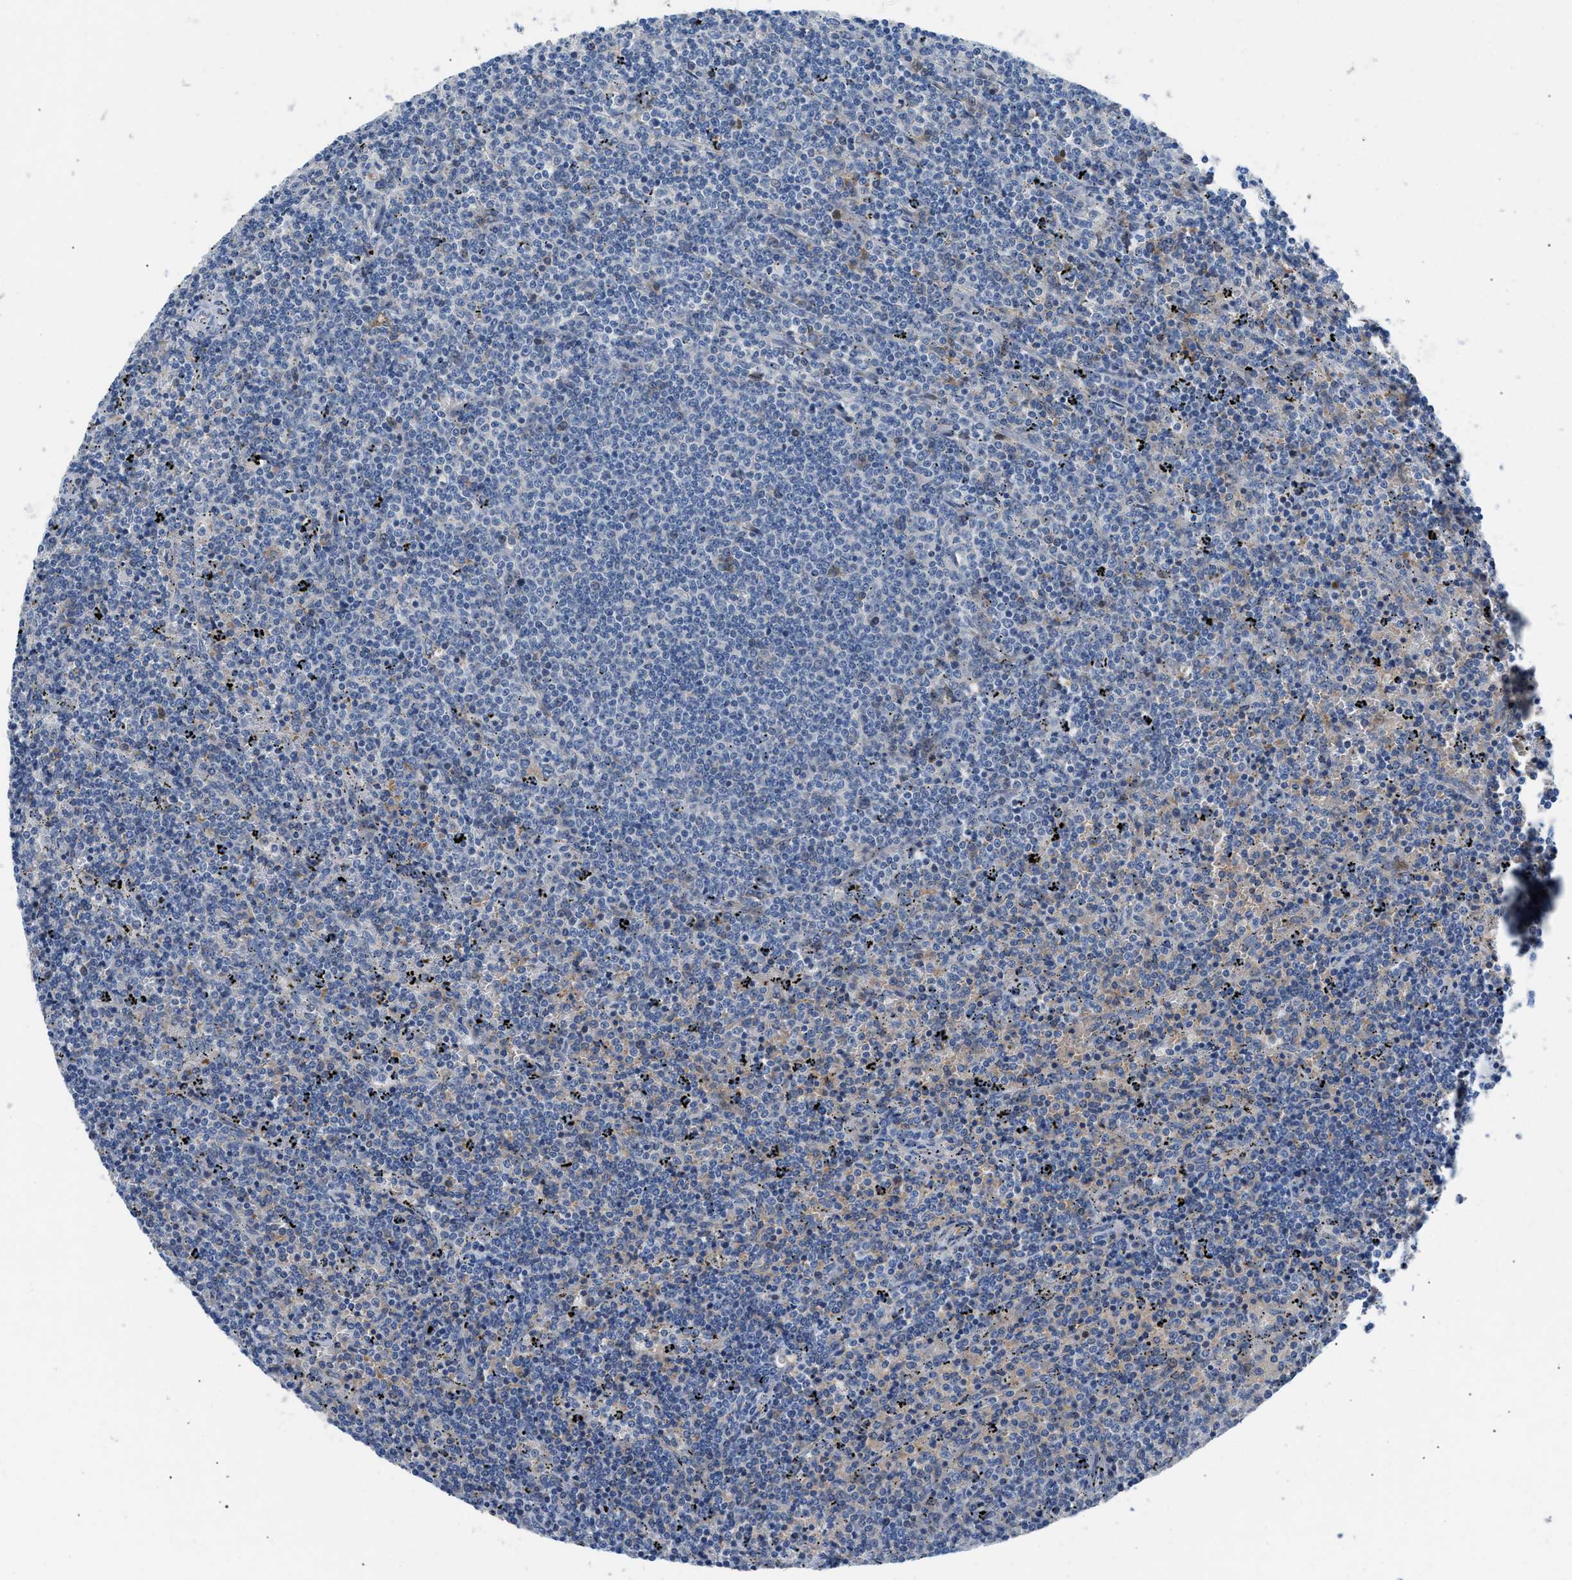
{"staining": {"intensity": "weak", "quantity": "<25%", "location": "nuclear"}, "tissue": "lymphoma", "cell_type": "Tumor cells", "image_type": "cancer", "snomed": [{"axis": "morphology", "description": "Malignant lymphoma, non-Hodgkin's type, Low grade"}, {"axis": "topography", "description": "Spleen"}], "caption": "A high-resolution micrograph shows IHC staining of malignant lymphoma, non-Hodgkin's type (low-grade), which displays no significant staining in tumor cells. (IHC, brightfield microscopy, high magnification).", "gene": "HPX", "patient": {"sex": "female", "age": 50}}